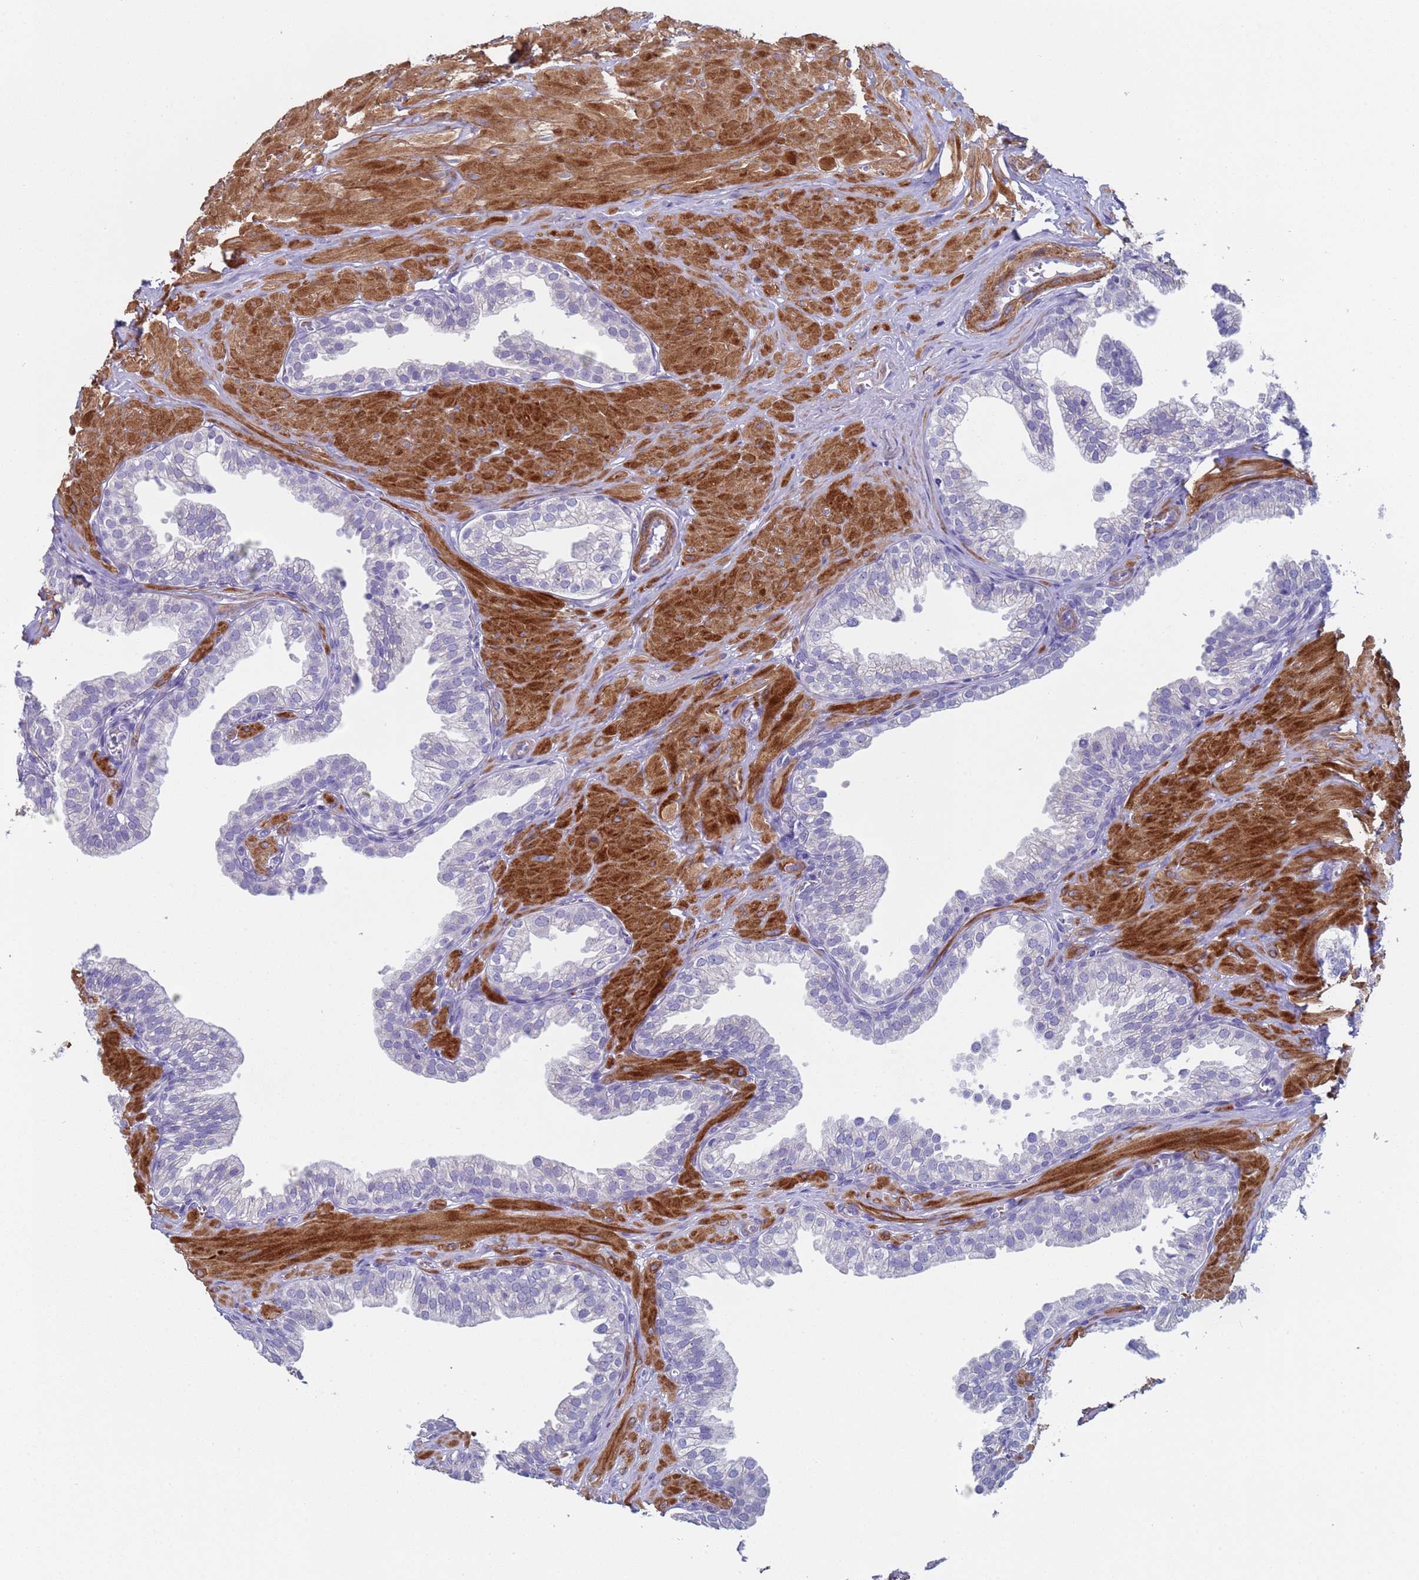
{"staining": {"intensity": "negative", "quantity": "none", "location": "none"}, "tissue": "prostate", "cell_type": "Glandular cells", "image_type": "normal", "snomed": [{"axis": "morphology", "description": "Normal tissue, NOS"}, {"axis": "topography", "description": "Prostate"}, {"axis": "topography", "description": "Peripheral nerve tissue"}], "caption": "A micrograph of prostate stained for a protein demonstrates no brown staining in glandular cells.", "gene": "KBTBD3", "patient": {"sex": "male", "age": 55}}